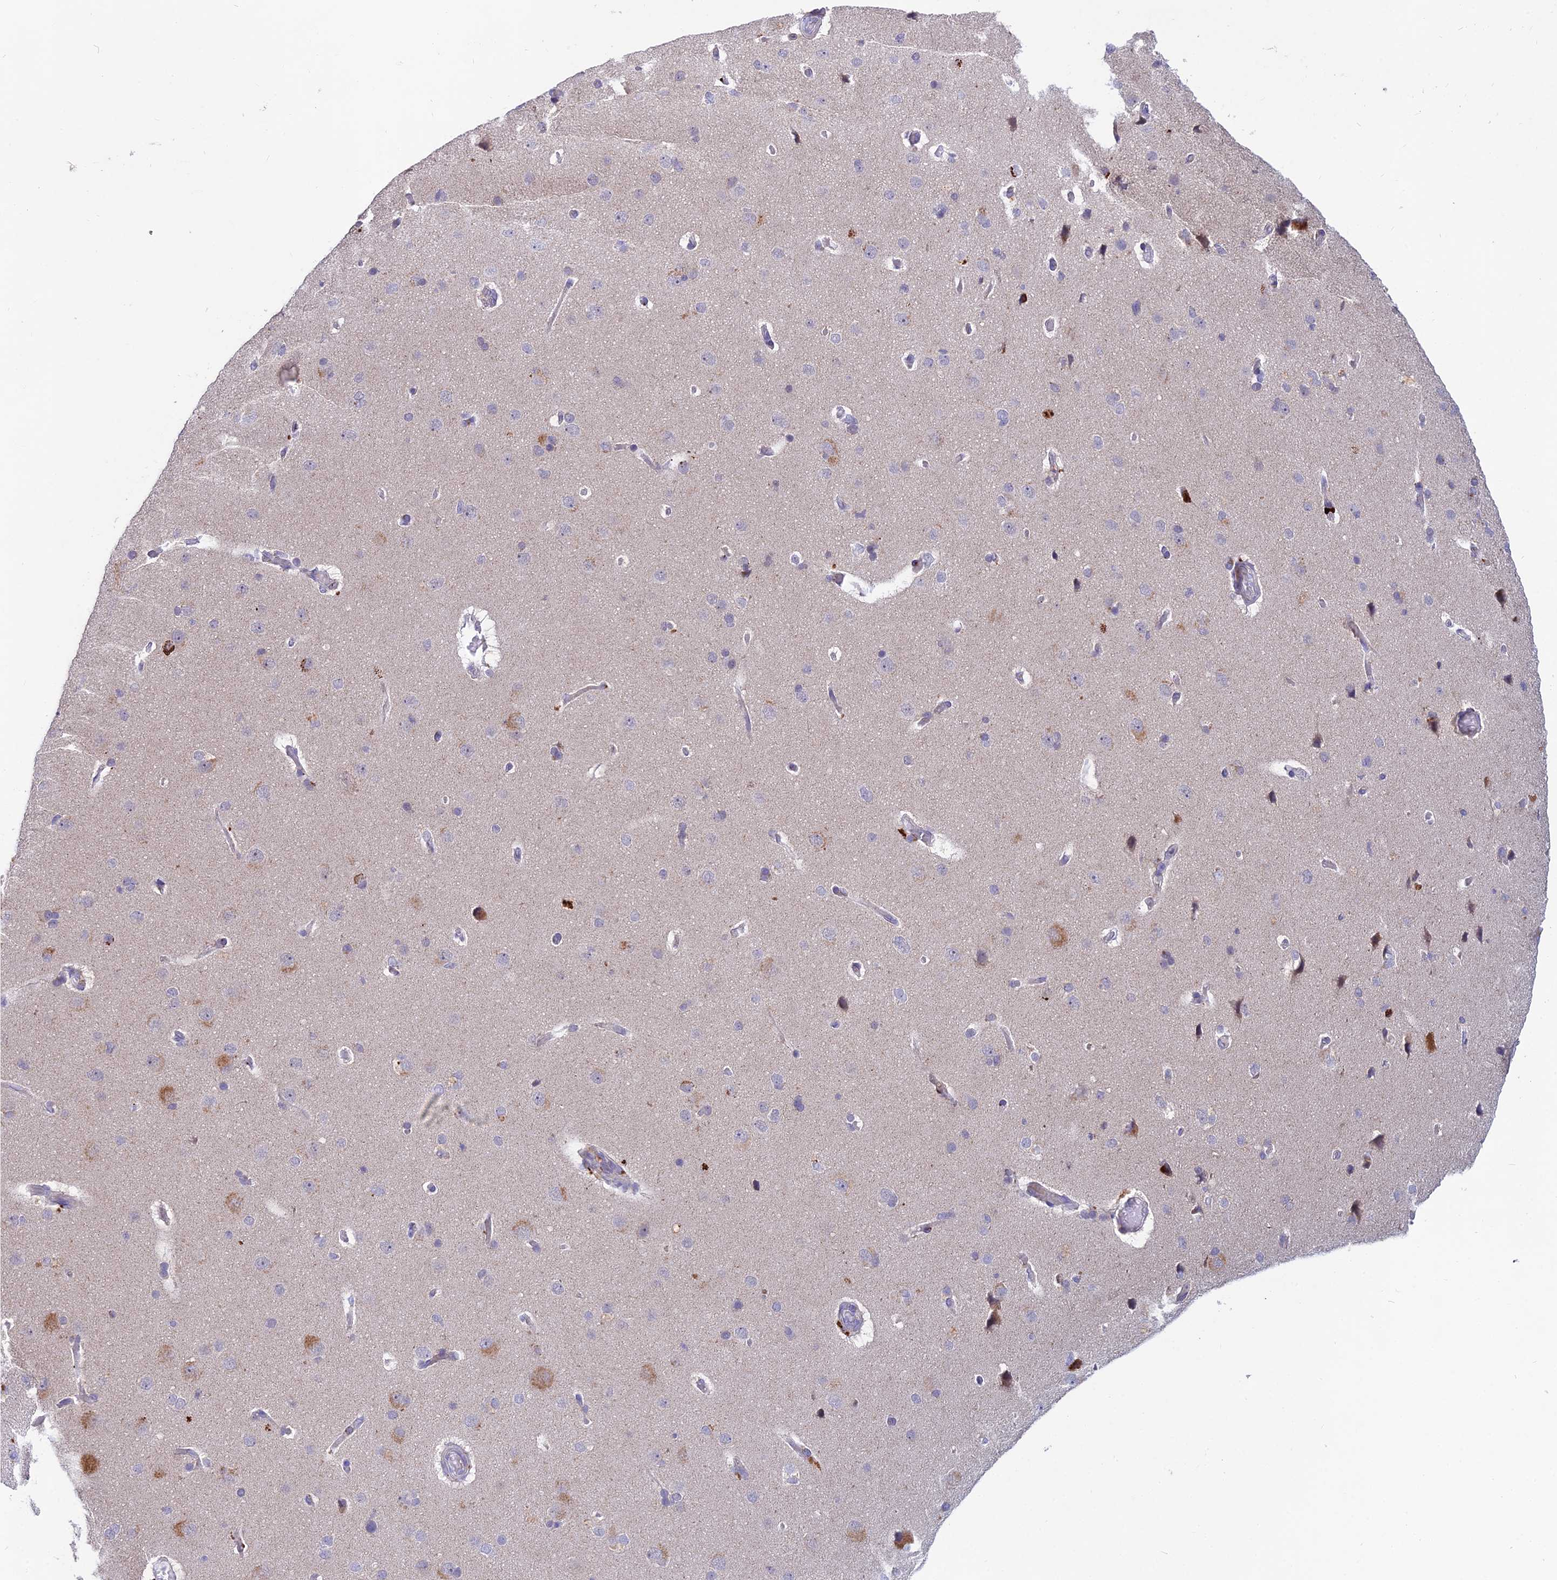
{"staining": {"intensity": "negative", "quantity": "none", "location": "none"}, "tissue": "cerebral cortex", "cell_type": "Endothelial cells", "image_type": "normal", "snomed": [{"axis": "morphology", "description": "Normal tissue, NOS"}, {"axis": "topography", "description": "Cerebral cortex"}], "caption": "The micrograph shows no staining of endothelial cells in normal cerebral cortex.", "gene": "WDR43", "patient": {"sex": "male", "age": 62}}